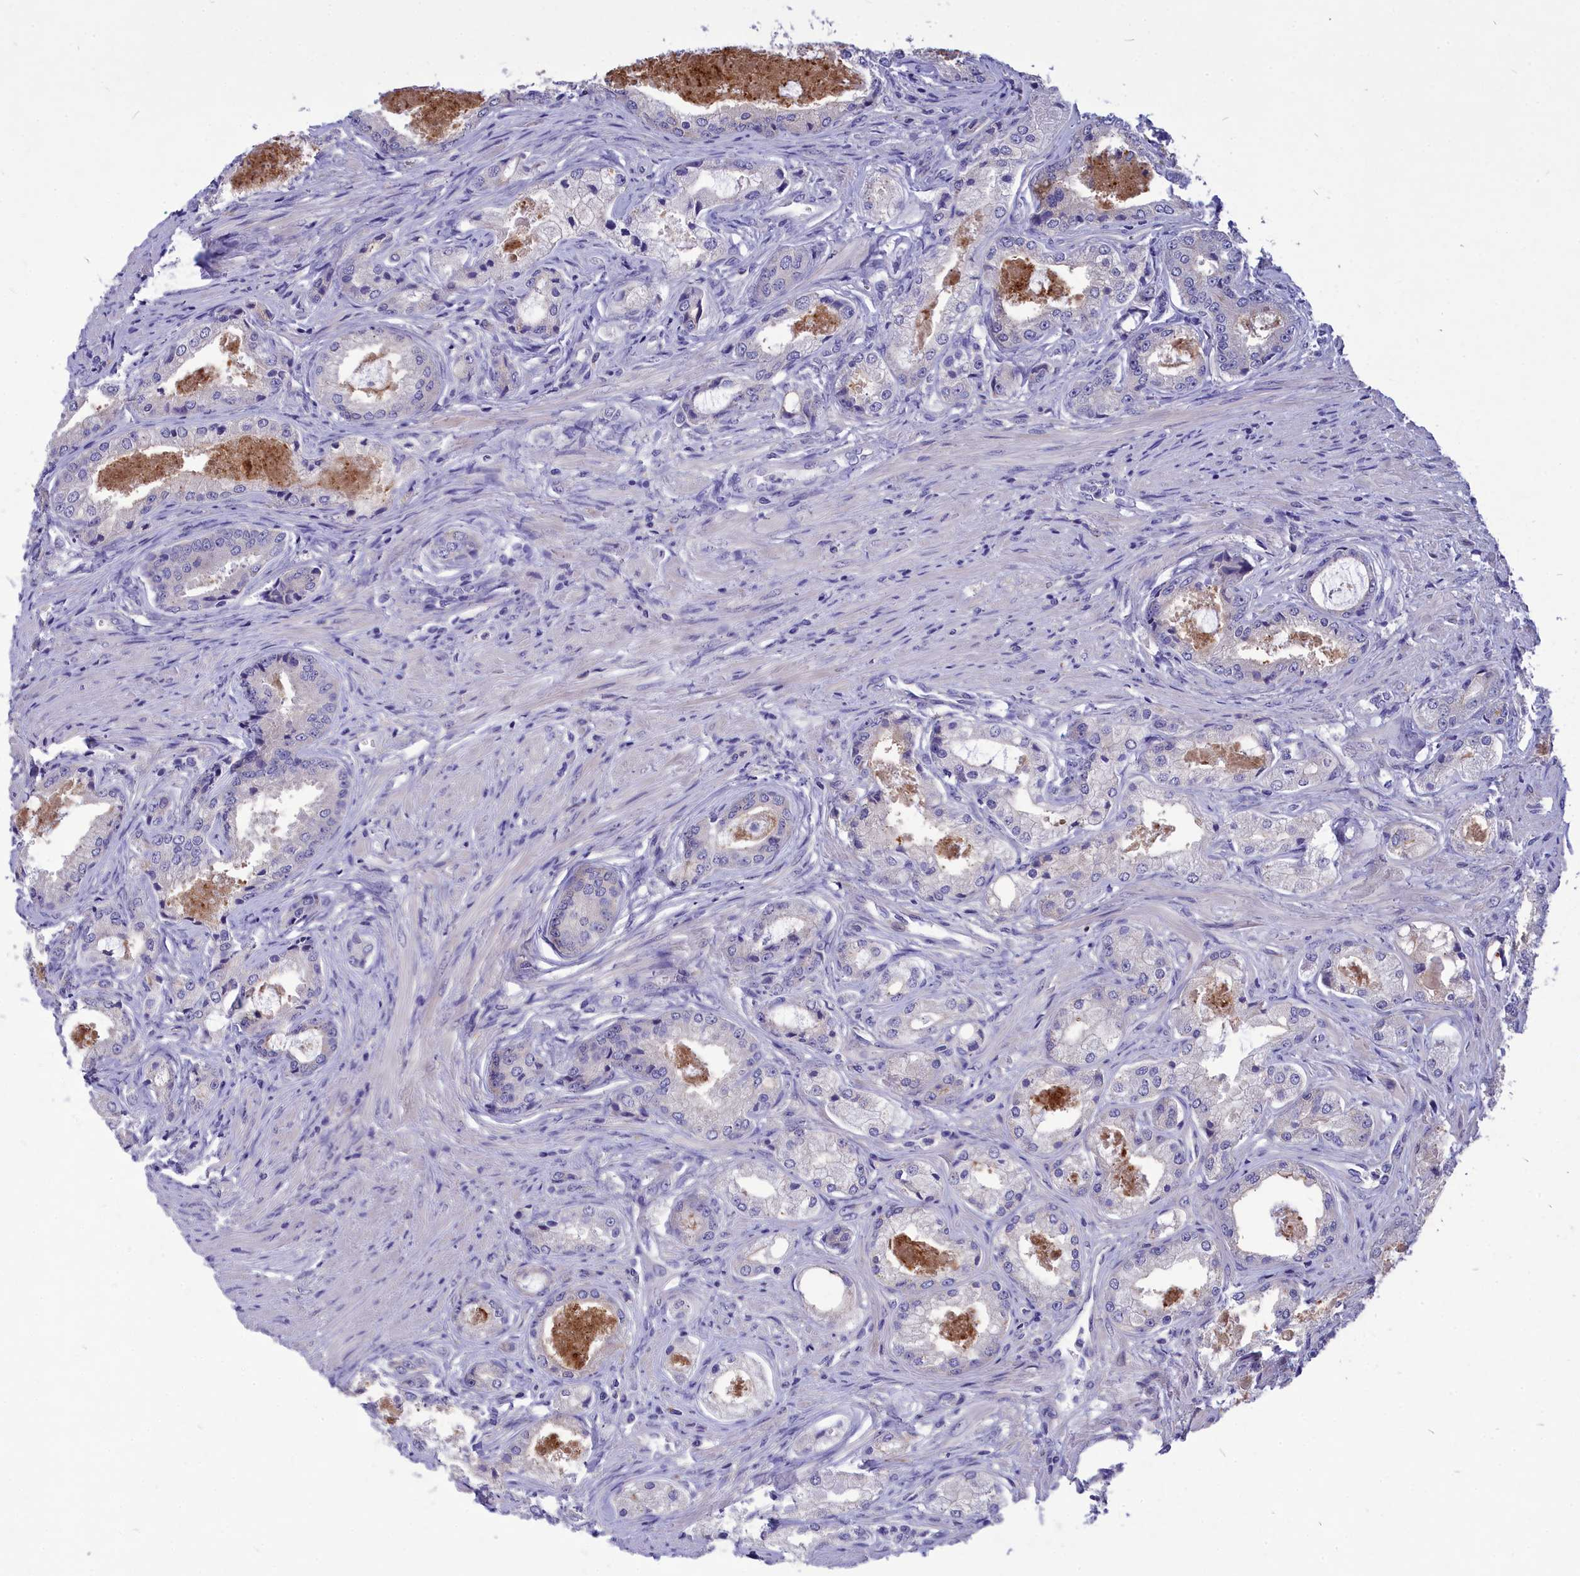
{"staining": {"intensity": "negative", "quantity": "none", "location": "none"}, "tissue": "prostate cancer", "cell_type": "Tumor cells", "image_type": "cancer", "snomed": [{"axis": "morphology", "description": "Adenocarcinoma, Low grade"}, {"axis": "topography", "description": "Prostate"}], "caption": "This is a histopathology image of IHC staining of prostate cancer (low-grade adenocarcinoma), which shows no positivity in tumor cells. (IHC, brightfield microscopy, high magnification).", "gene": "DEFB119", "patient": {"sex": "male", "age": 68}}